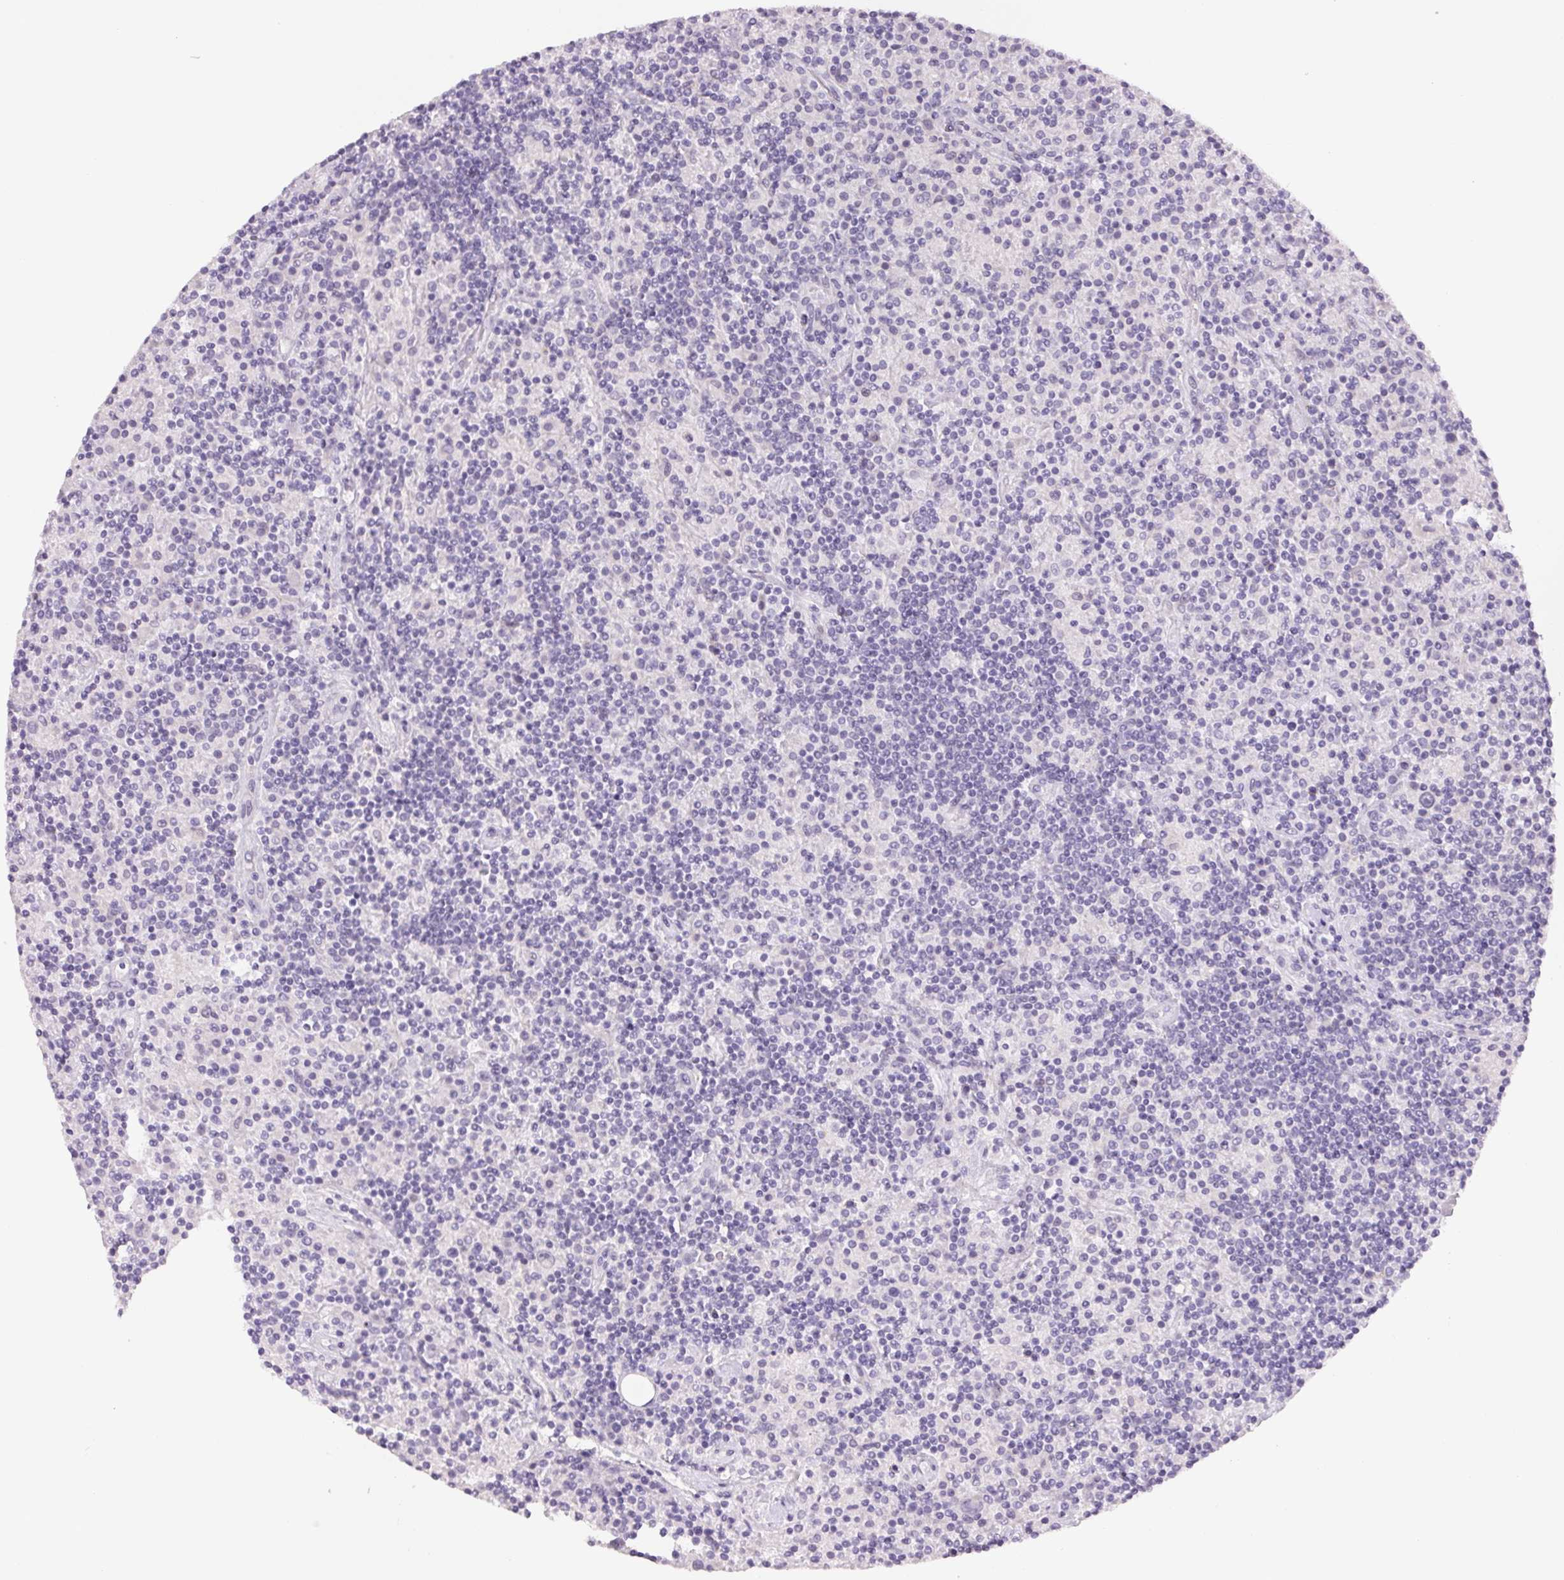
{"staining": {"intensity": "negative", "quantity": "none", "location": "none"}, "tissue": "lymphoma", "cell_type": "Tumor cells", "image_type": "cancer", "snomed": [{"axis": "morphology", "description": "Hodgkin's disease, NOS"}, {"axis": "topography", "description": "Lymph node"}], "caption": "Immunohistochemistry of Hodgkin's disease shows no expression in tumor cells.", "gene": "BPIFB2", "patient": {"sex": "male", "age": 70}}